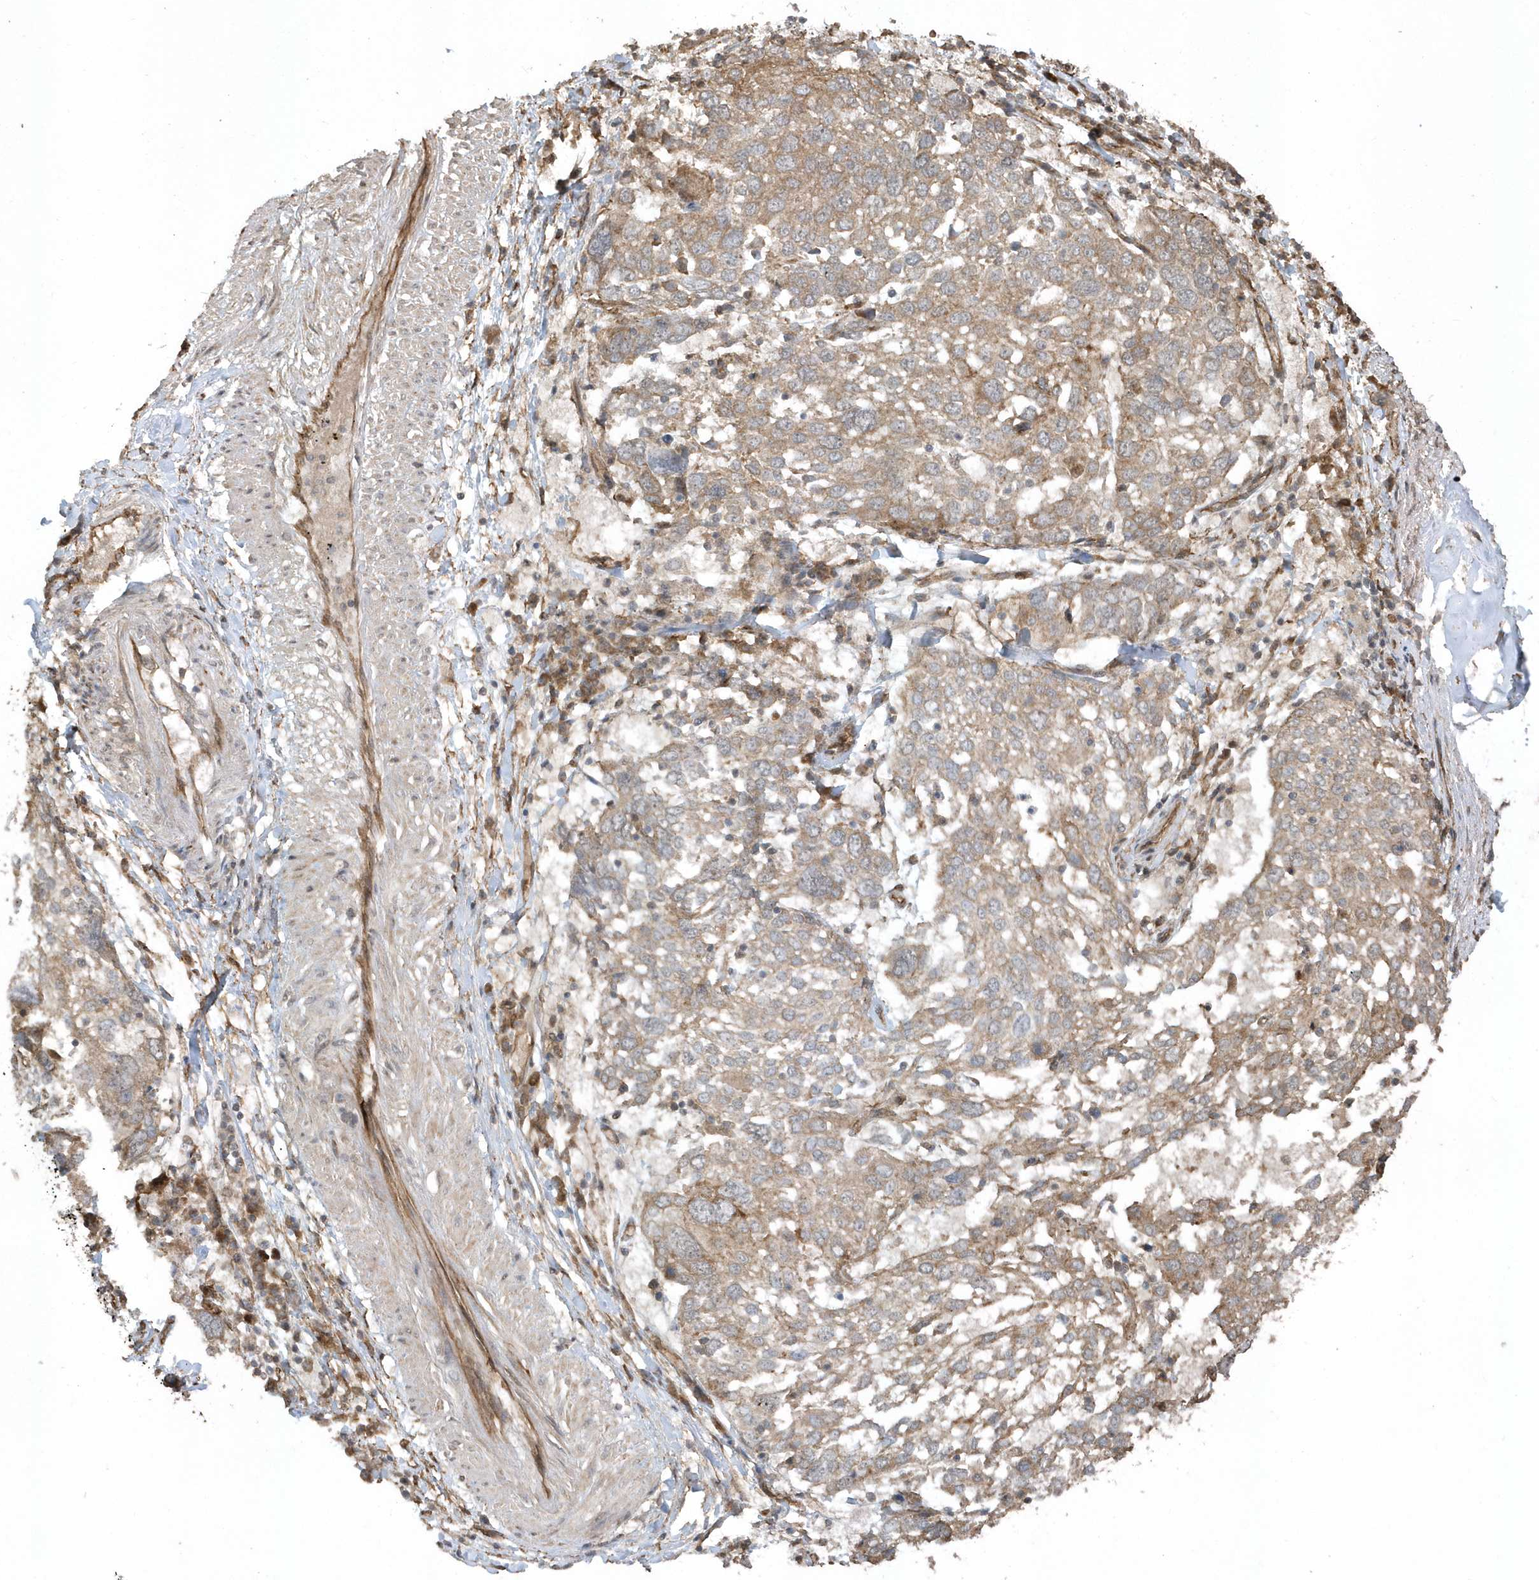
{"staining": {"intensity": "moderate", "quantity": ">75%", "location": "cytoplasmic/membranous"}, "tissue": "lung cancer", "cell_type": "Tumor cells", "image_type": "cancer", "snomed": [{"axis": "morphology", "description": "Squamous cell carcinoma, NOS"}, {"axis": "topography", "description": "Lung"}], "caption": "Squamous cell carcinoma (lung) stained with a brown dye shows moderate cytoplasmic/membranous positive positivity in approximately >75% of tumor cells.", "gene": "HERPUD1", "patient": {"sex": "male", "age": 65}}